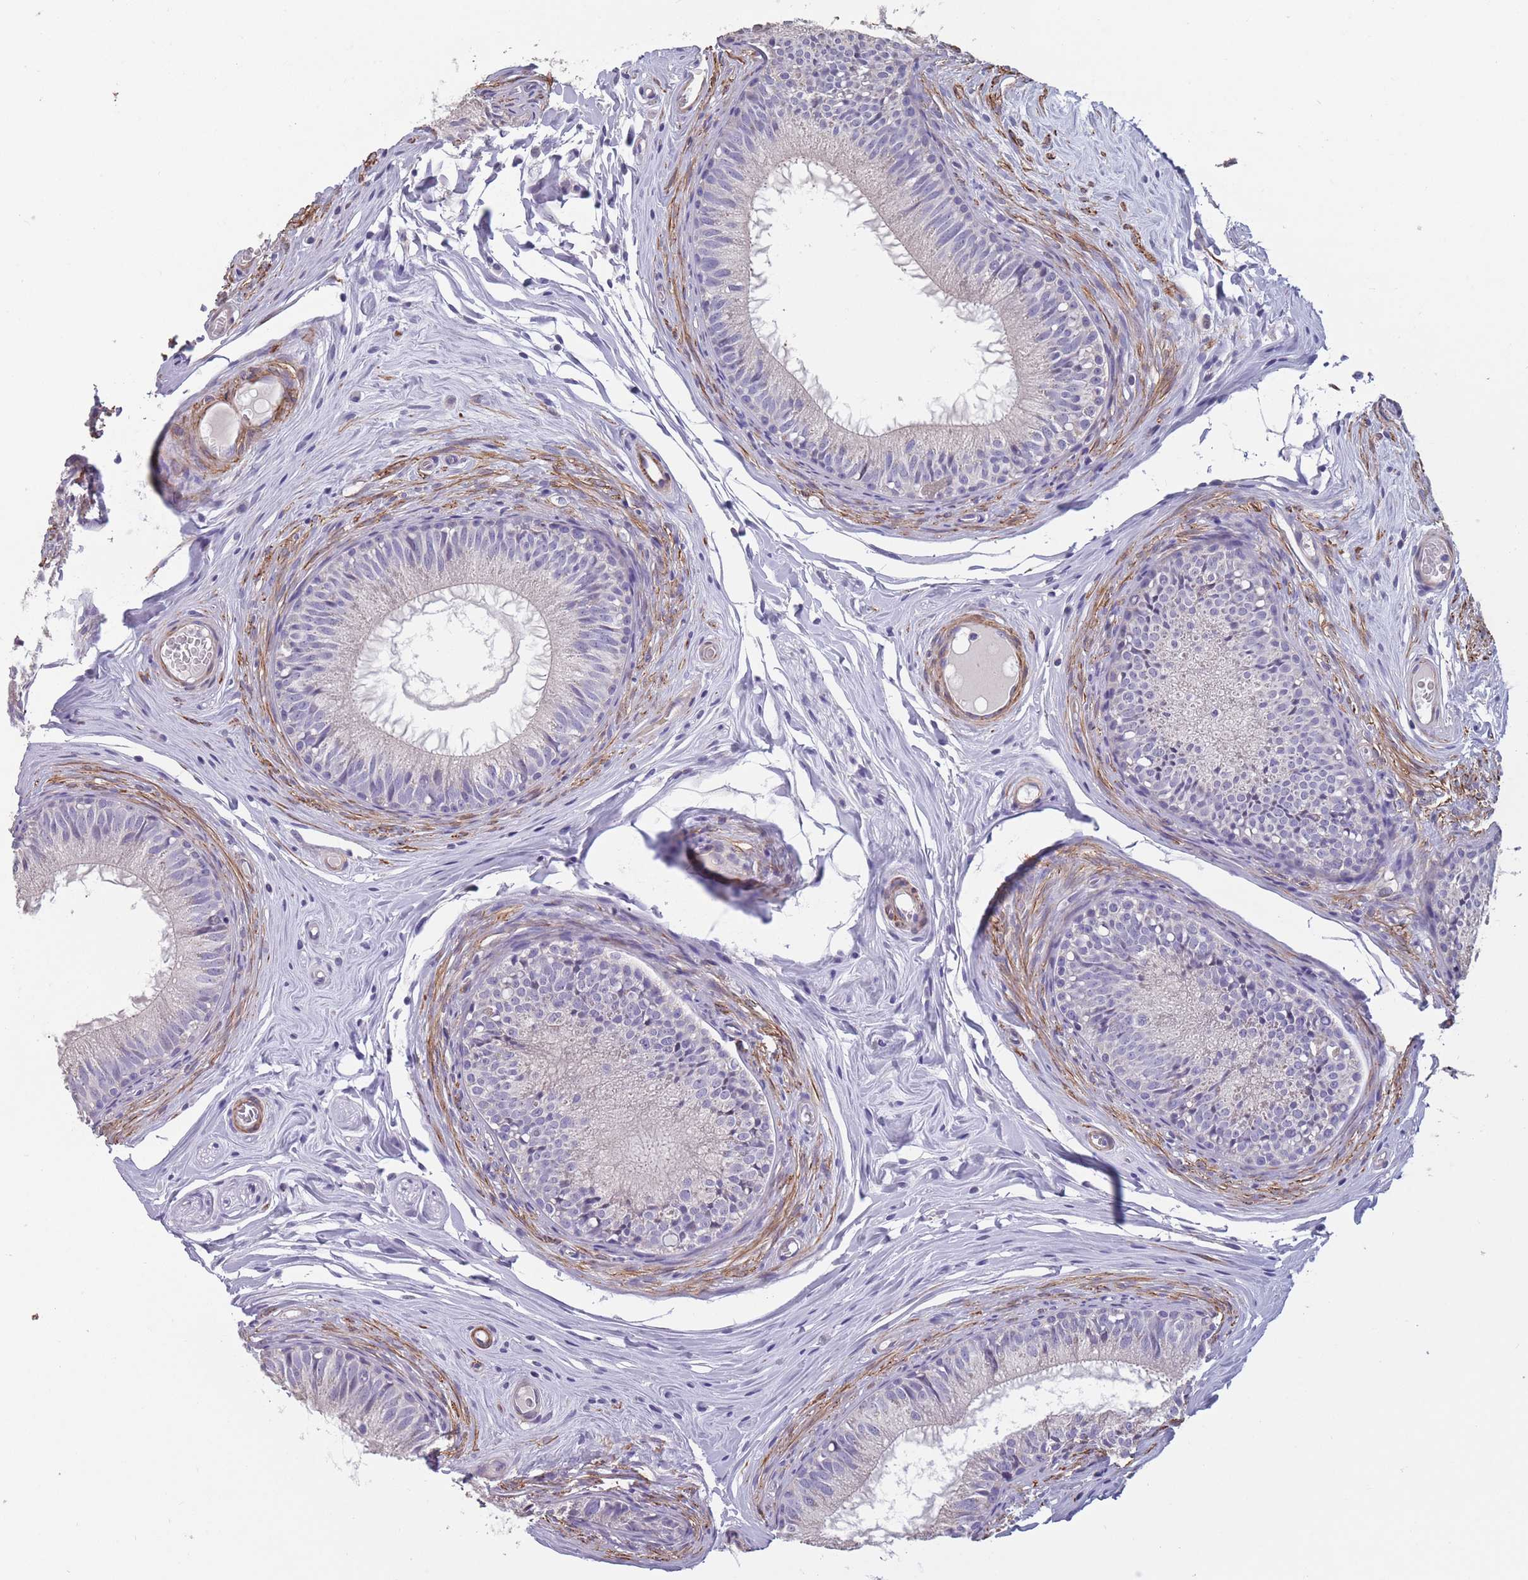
{"staining": {"intensity": "negative", "quantity": "none", "location": "none"}, "tissue": "epididymis", "cell_type": "Glandular cells", "image_type": "normal", "snomed": [{"axis": "morphology", "description": "Normal tissue, NOS"}, {"axis": "topography", "description": "Epididymis"}], "caption": "The IHC histopathology image has no significant expression in glandular cells of epididymis. Nuclei are stained in blue.", "gene": "TOMM40L", "patient": {"sex": "male", "age": 25}}